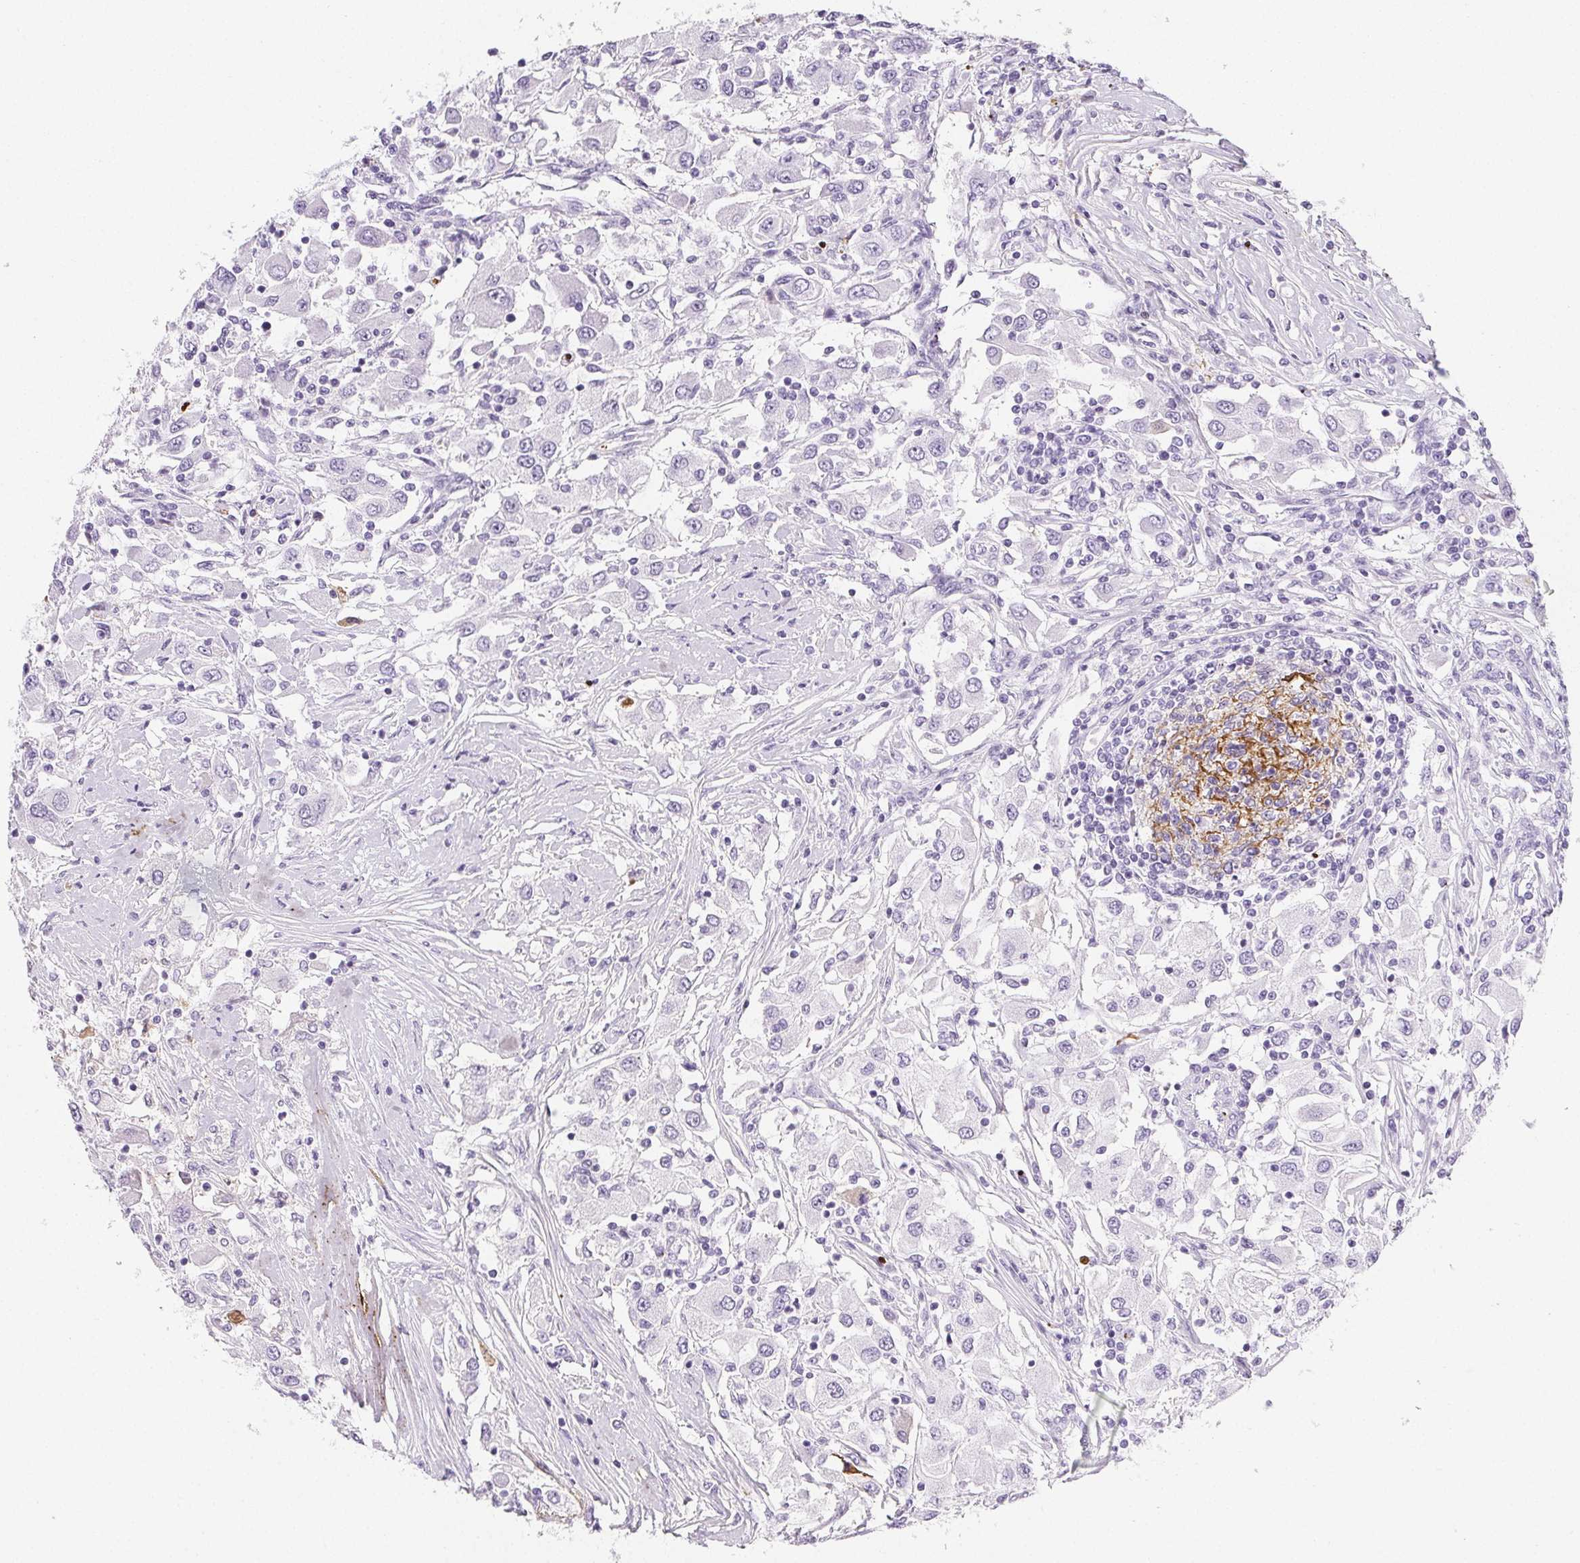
{"staining": {"intensity": "negative", "quantity": "none", "location": "none"}, "tissue": "renal cancer", "cell_type": "Tumor cells", "image_type": "cancer", "snomed": [{"axis": "morphology", "description": "Adenocarcinoma, NOS"}, {"axis": "topography", "description": "Kidney"}], "caption": "DAB (3,3'-diaminobenzidine) immunohistochemical staining of human renal adenocarcinoma reveals no significant staining in tumor cells.", "gene": "VTN", "patient": {"sex": "female", "age": 67}}